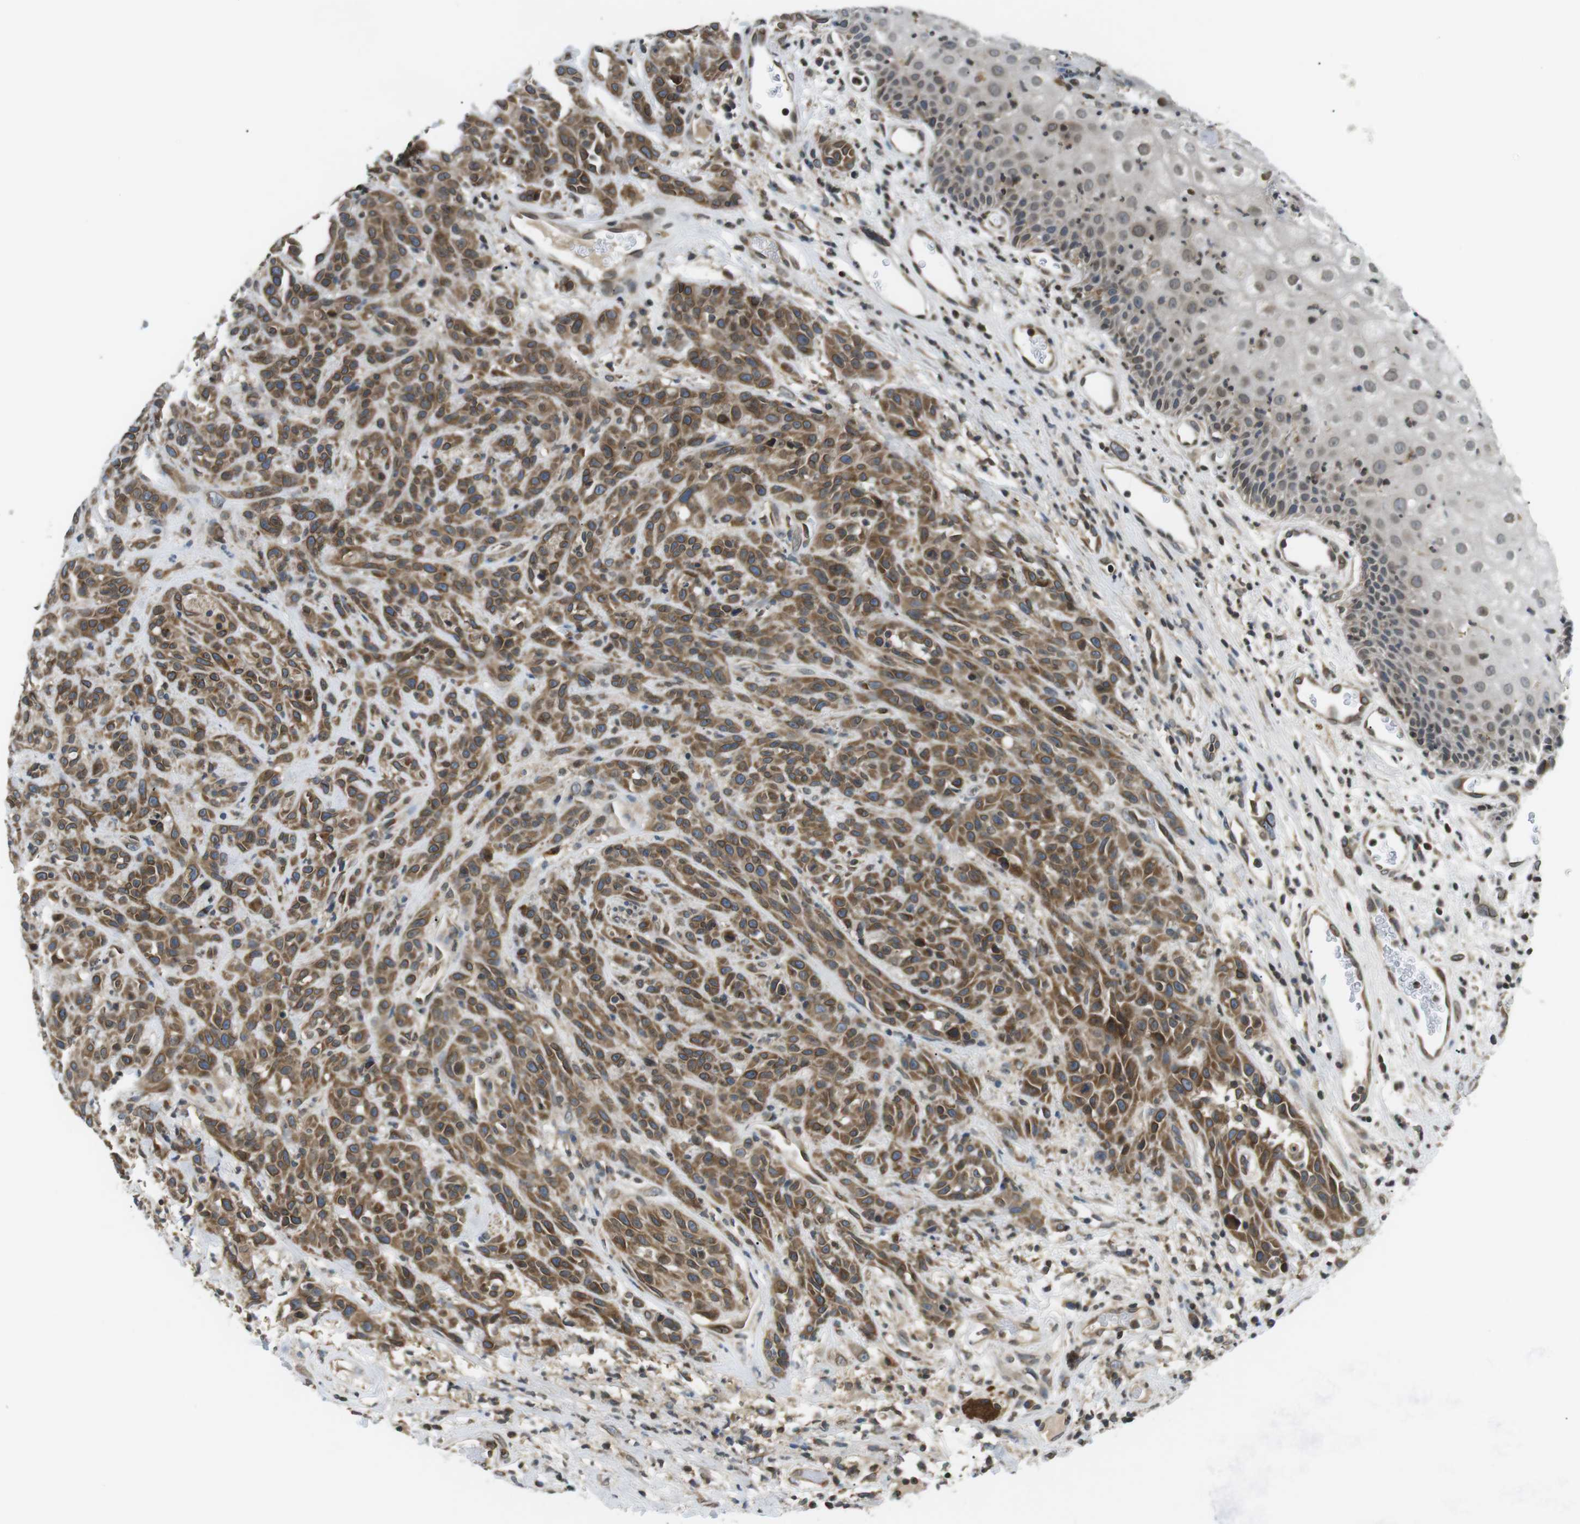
{"staining": {"intensity": "moderate", "quantity": ">75%", "location": "cytoplasmic/membranous,nuclear"}, "tissue": "head and neck cancer", "cell_type": "Tumor cells", "image_type": "cancer", "snomed": [{"axis": "morphology", "description": "Normal tissue, NOS"}, {"axis": "morphology", "description": "Squamous cell carcinoma, NOS"}, {"axis": "topography", "description": "Cartilage tissue"}, {"axis": "topography", "description": "Head-Neck"}], "caption": "IHC photomicrograph of neoplastic tissue: human head and neck cancer stained using immunohistochemistry (IHC) displays medium levels of moderate protein expression localized specifically in the cytoplasmic/membranous and nuclear of tumor cells, appearing as a cytoplasmic/membranous and nuclear brown color.", "gene": "TMX4", "patient": {"sex": "male", "age": 62}}